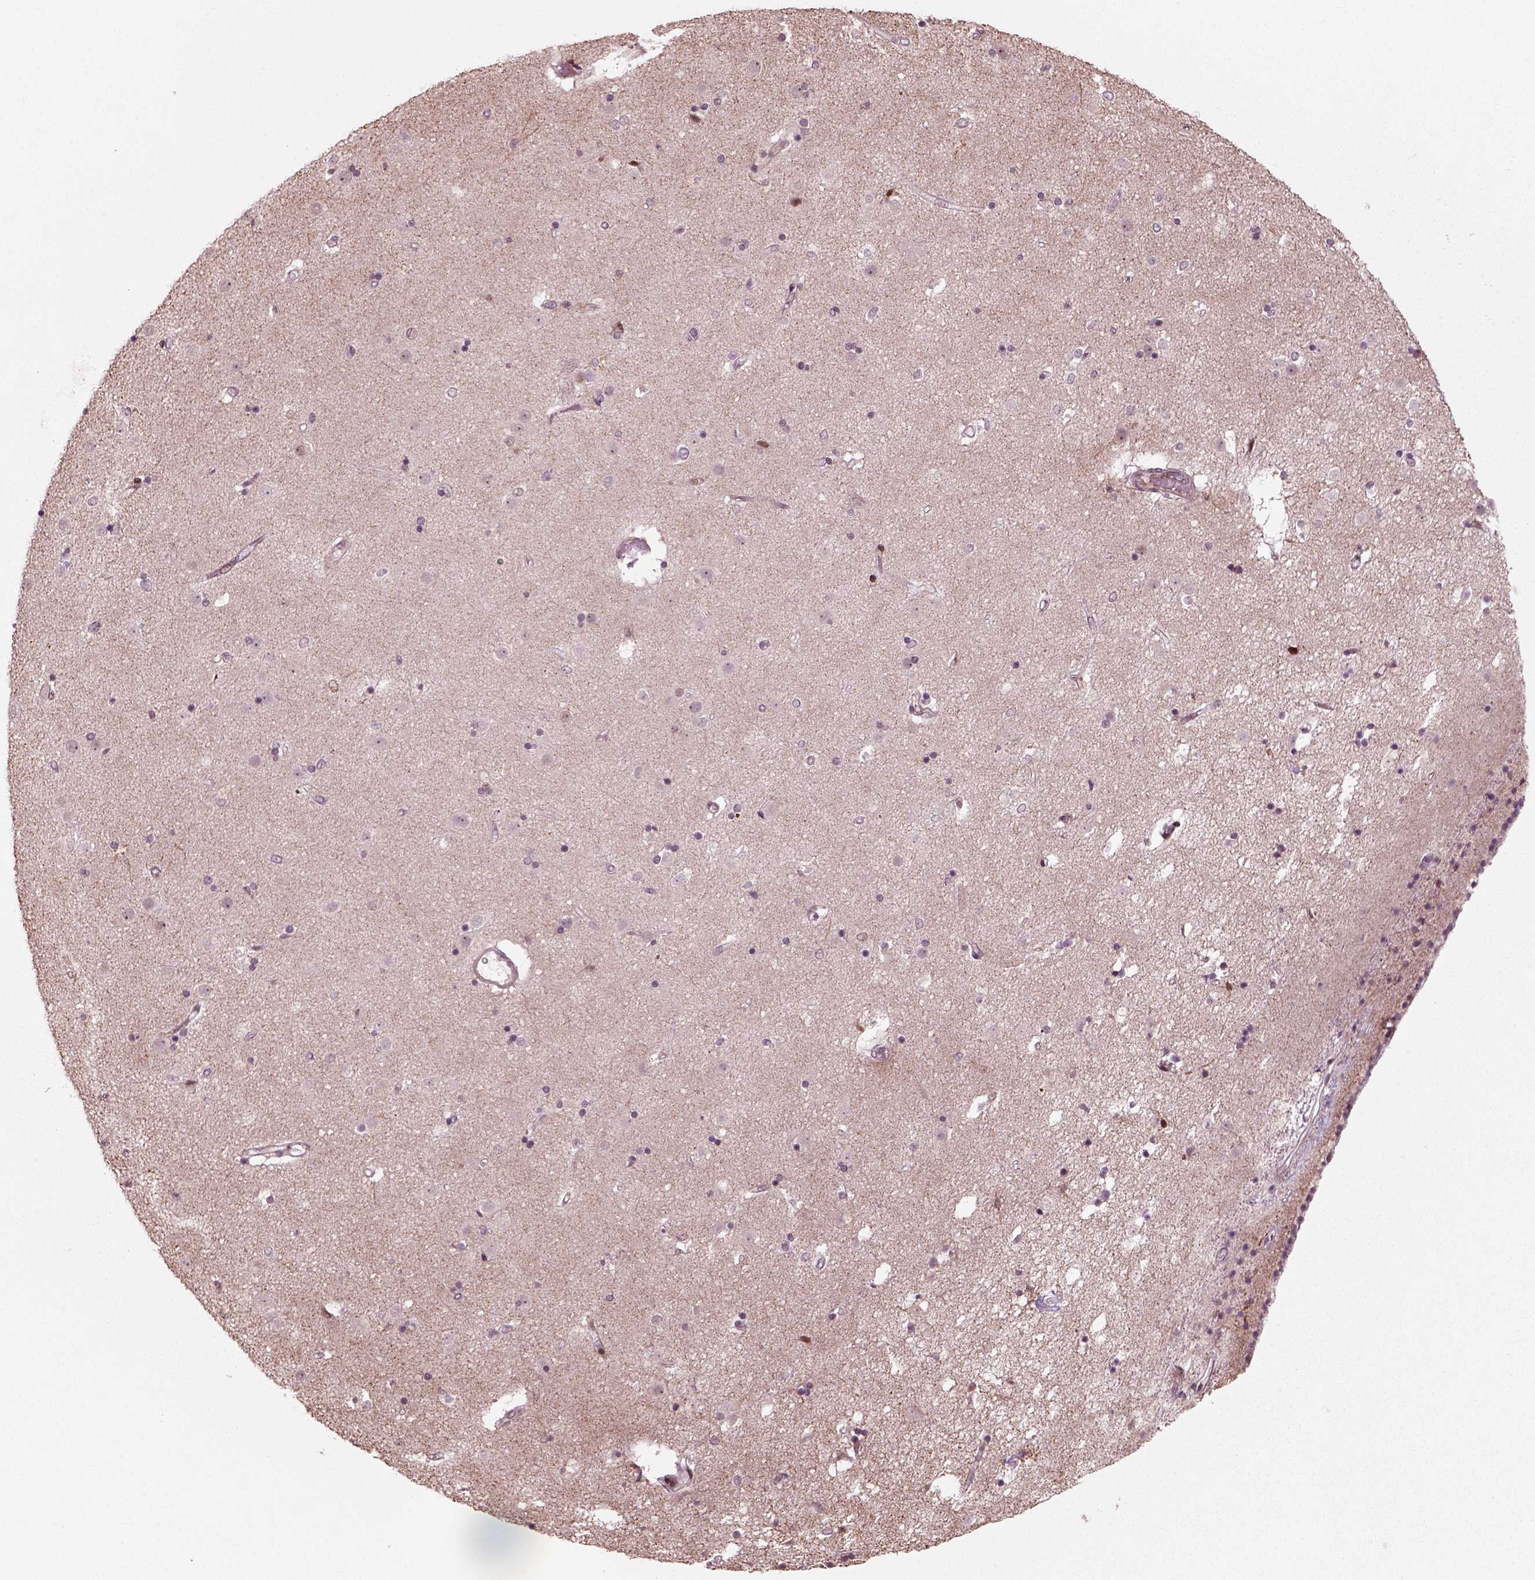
{"staining": {"intensity": "negative", "quantity": "none", "location": "none"}, "tissue": "caudate", "cell_type": "Glial cells", "image_type": "normal", "snomed": [{"axis": "morphology", "description": "Normal tissue, NOS"}, {"axis": "topography", "description": "Lateral ventricle wall"}], "caption": "Immunohistochemistry image of normal human caudate stained for a protein (brown), which demonstrates no staining in glial cells.", "gene": "CDC14A", "patient": {"sex": "female", "age": 71}}